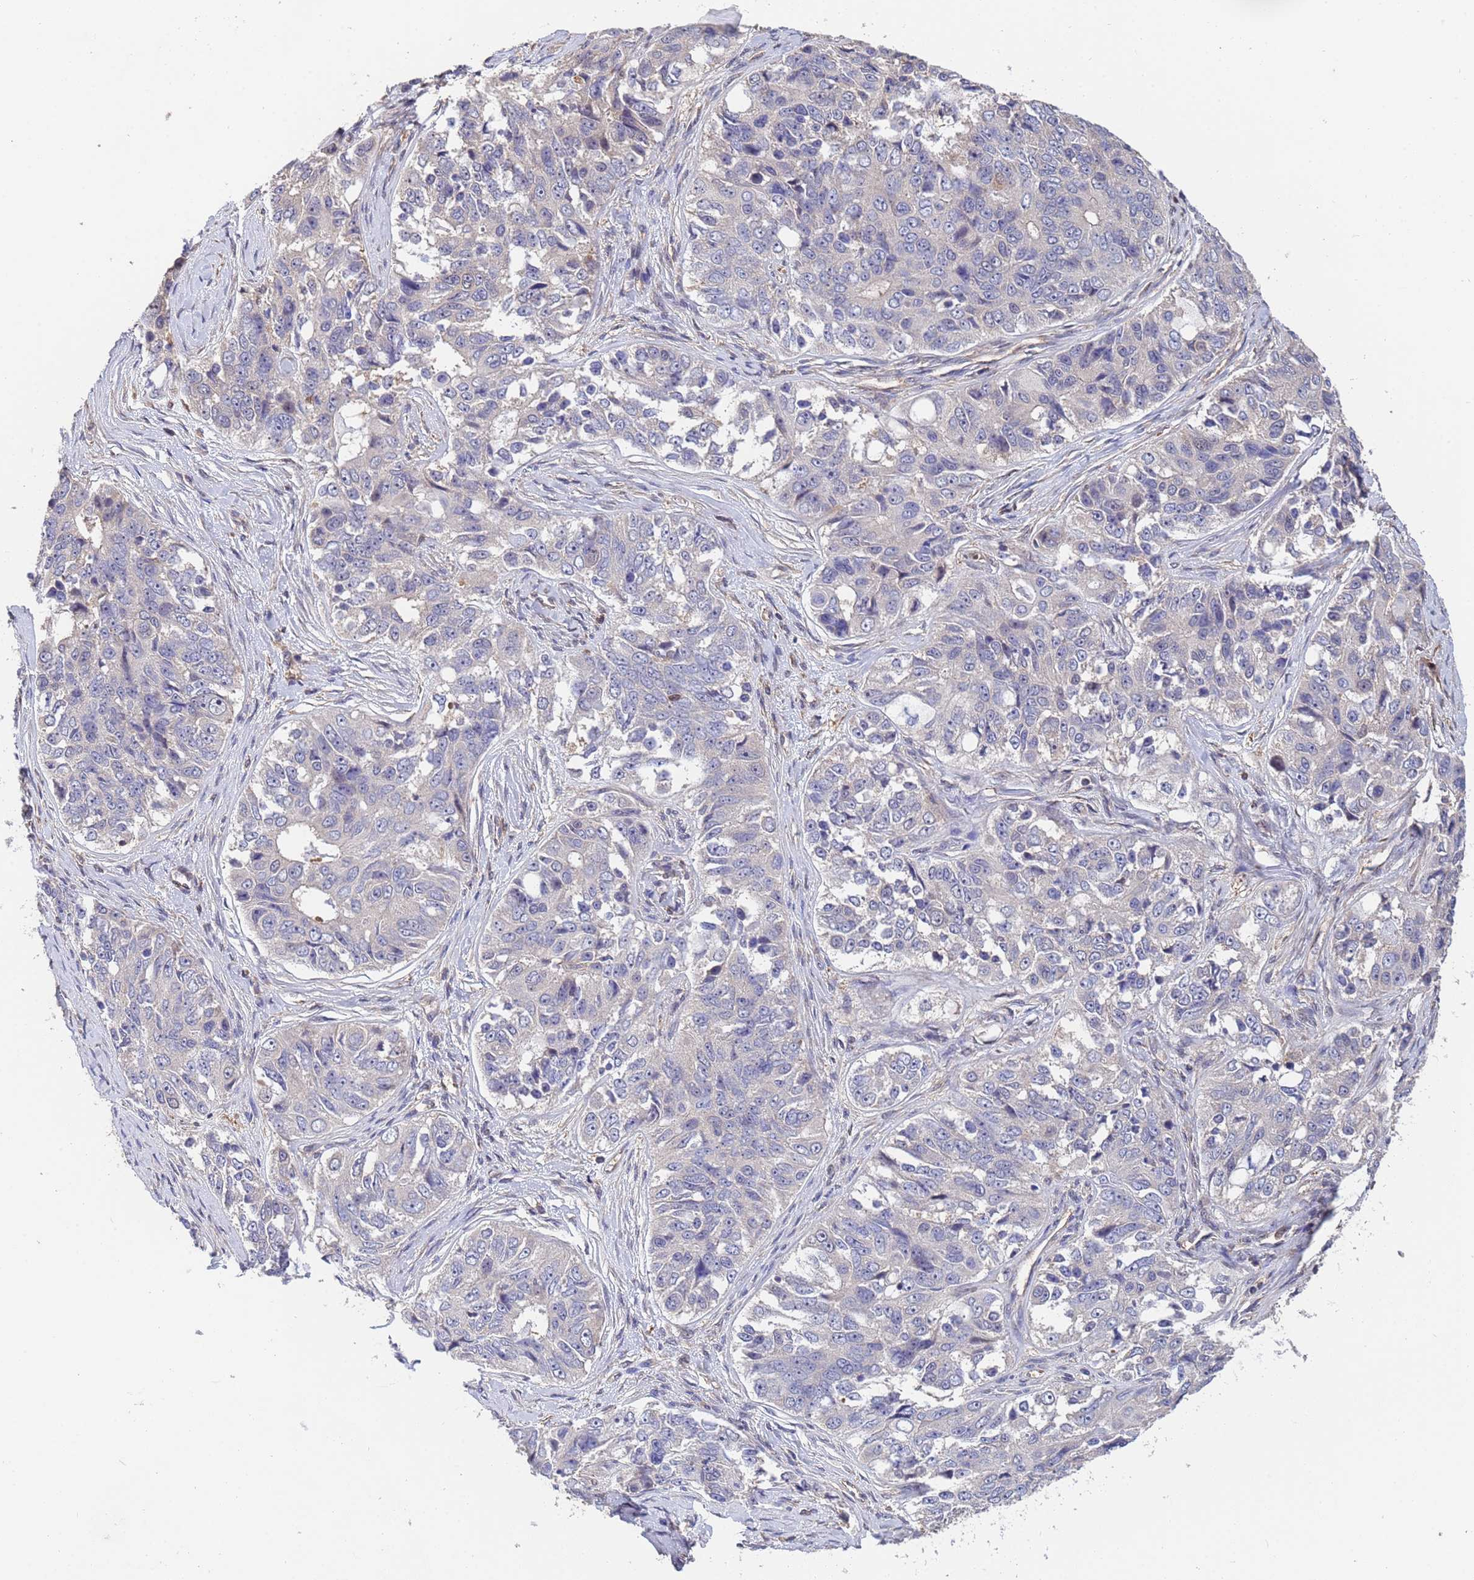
{"staining": {"intensity": "negative", "quantity": "none", "location": "none"}, "tissue": "ovarian cancer", "cell_type": "Tumor cells", "image_type": "cancer", "snomed": [{"axis": "morphology", "description": "Carcinoma, endometroid"}, {"axis": "topography", "description": "Ovary"}], "caption": "Photomicrograph shows no significant protein expression in tumor cells of ovarian cancer.", "gene": "FAM25A", "patient": {"sex": "female", "age": 51}}